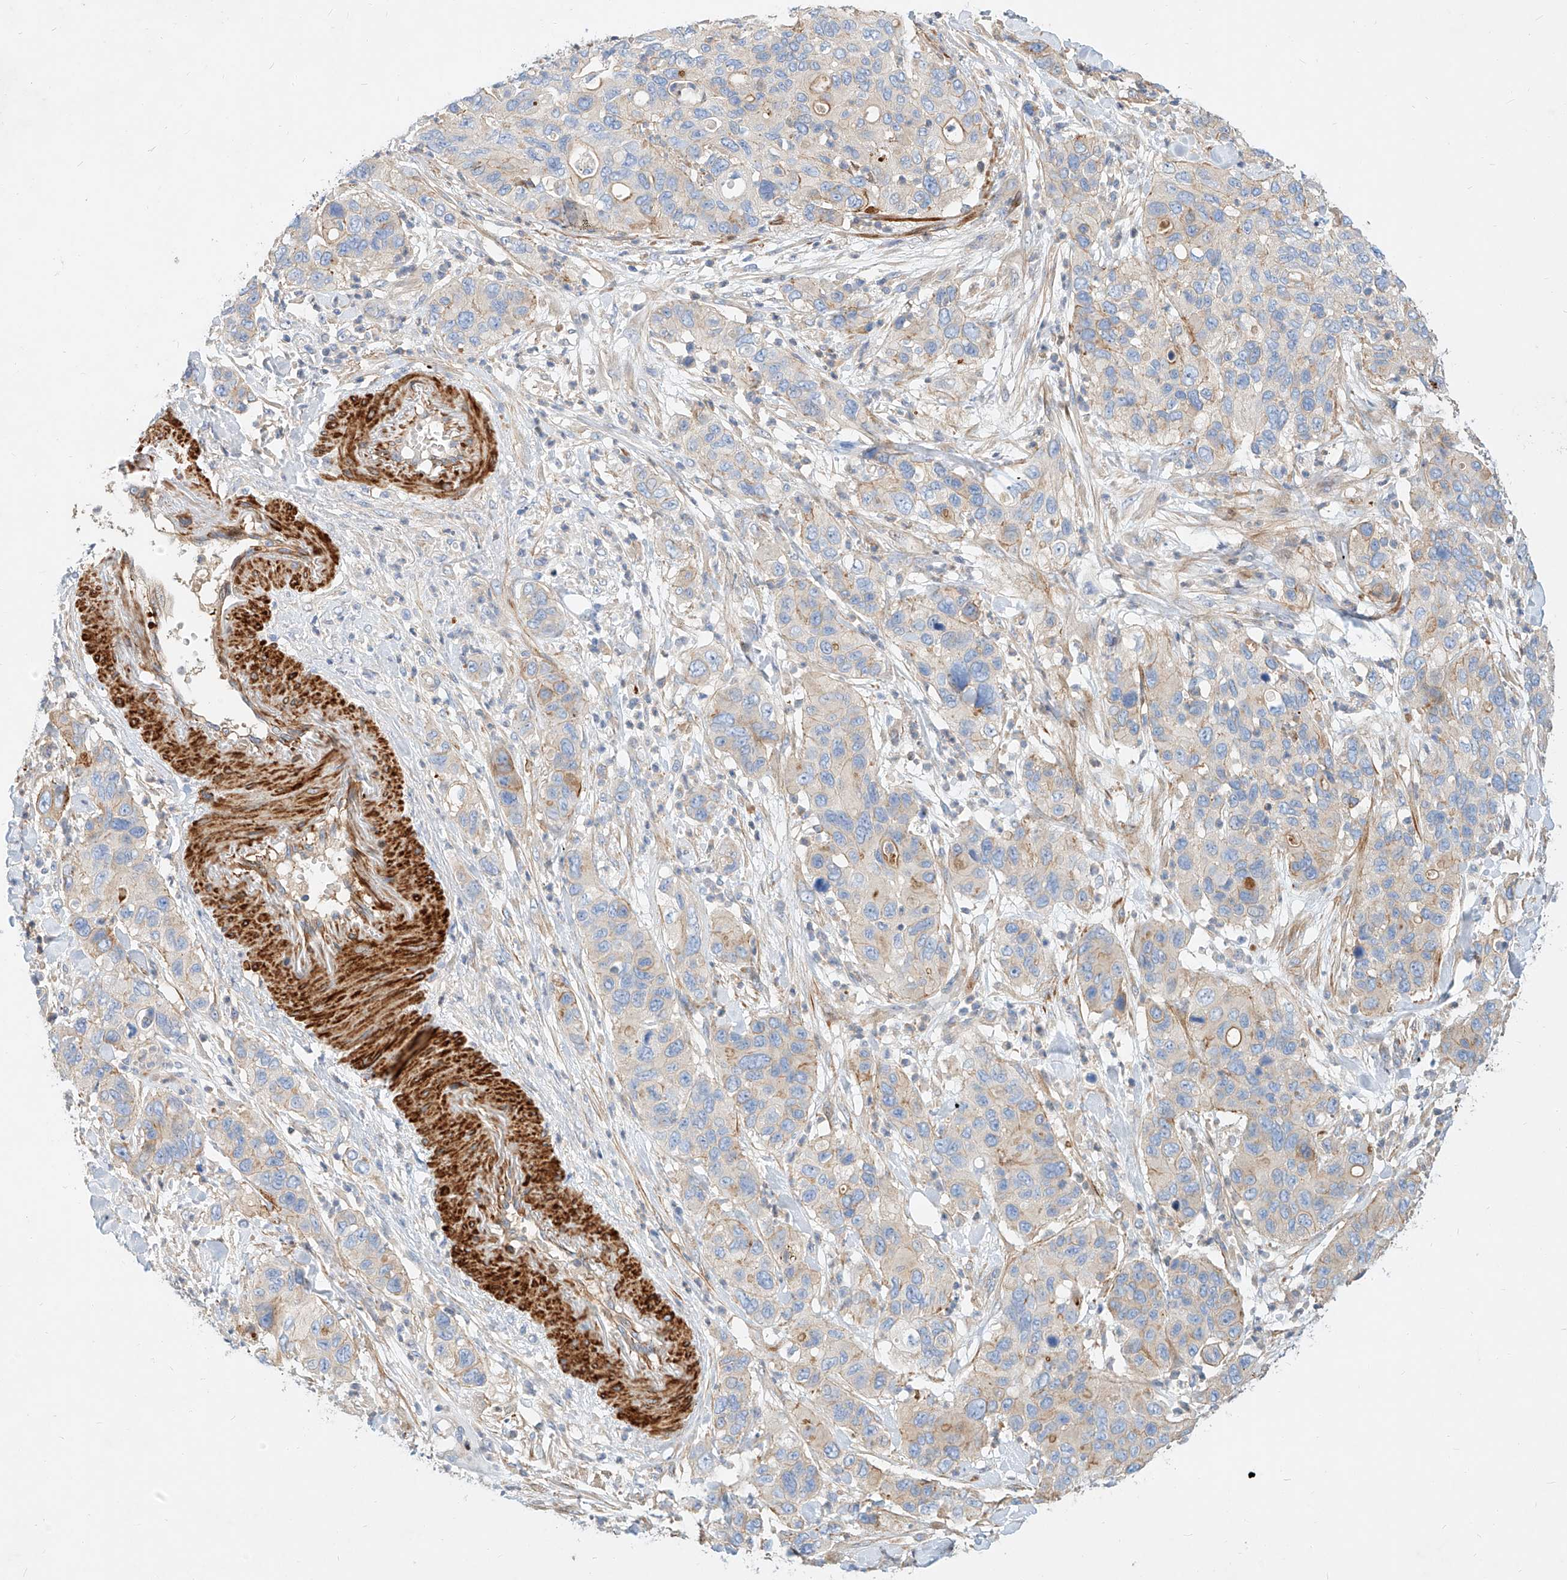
{"staining": {"intensity": "weak", "quantity": "<25%", "location": "cytoplasmic/membranous"}, "tissue": "pancreatic cancer", "cell_type": "Tumor cells", "image_type": "cancer", "snomed": [{"axis": "morphology", "description": "Adenocarcinoma, NOS"}, {"axis": "topography", "description": "Pancreas"}], "caption": "DAB immunohistochemical staining of pancreatic cancer (adenocarcinoma) shows no significant positivity in tumor cells.", "gene": "KCNH5", "patient": {"sex": "female", "age": 71}}